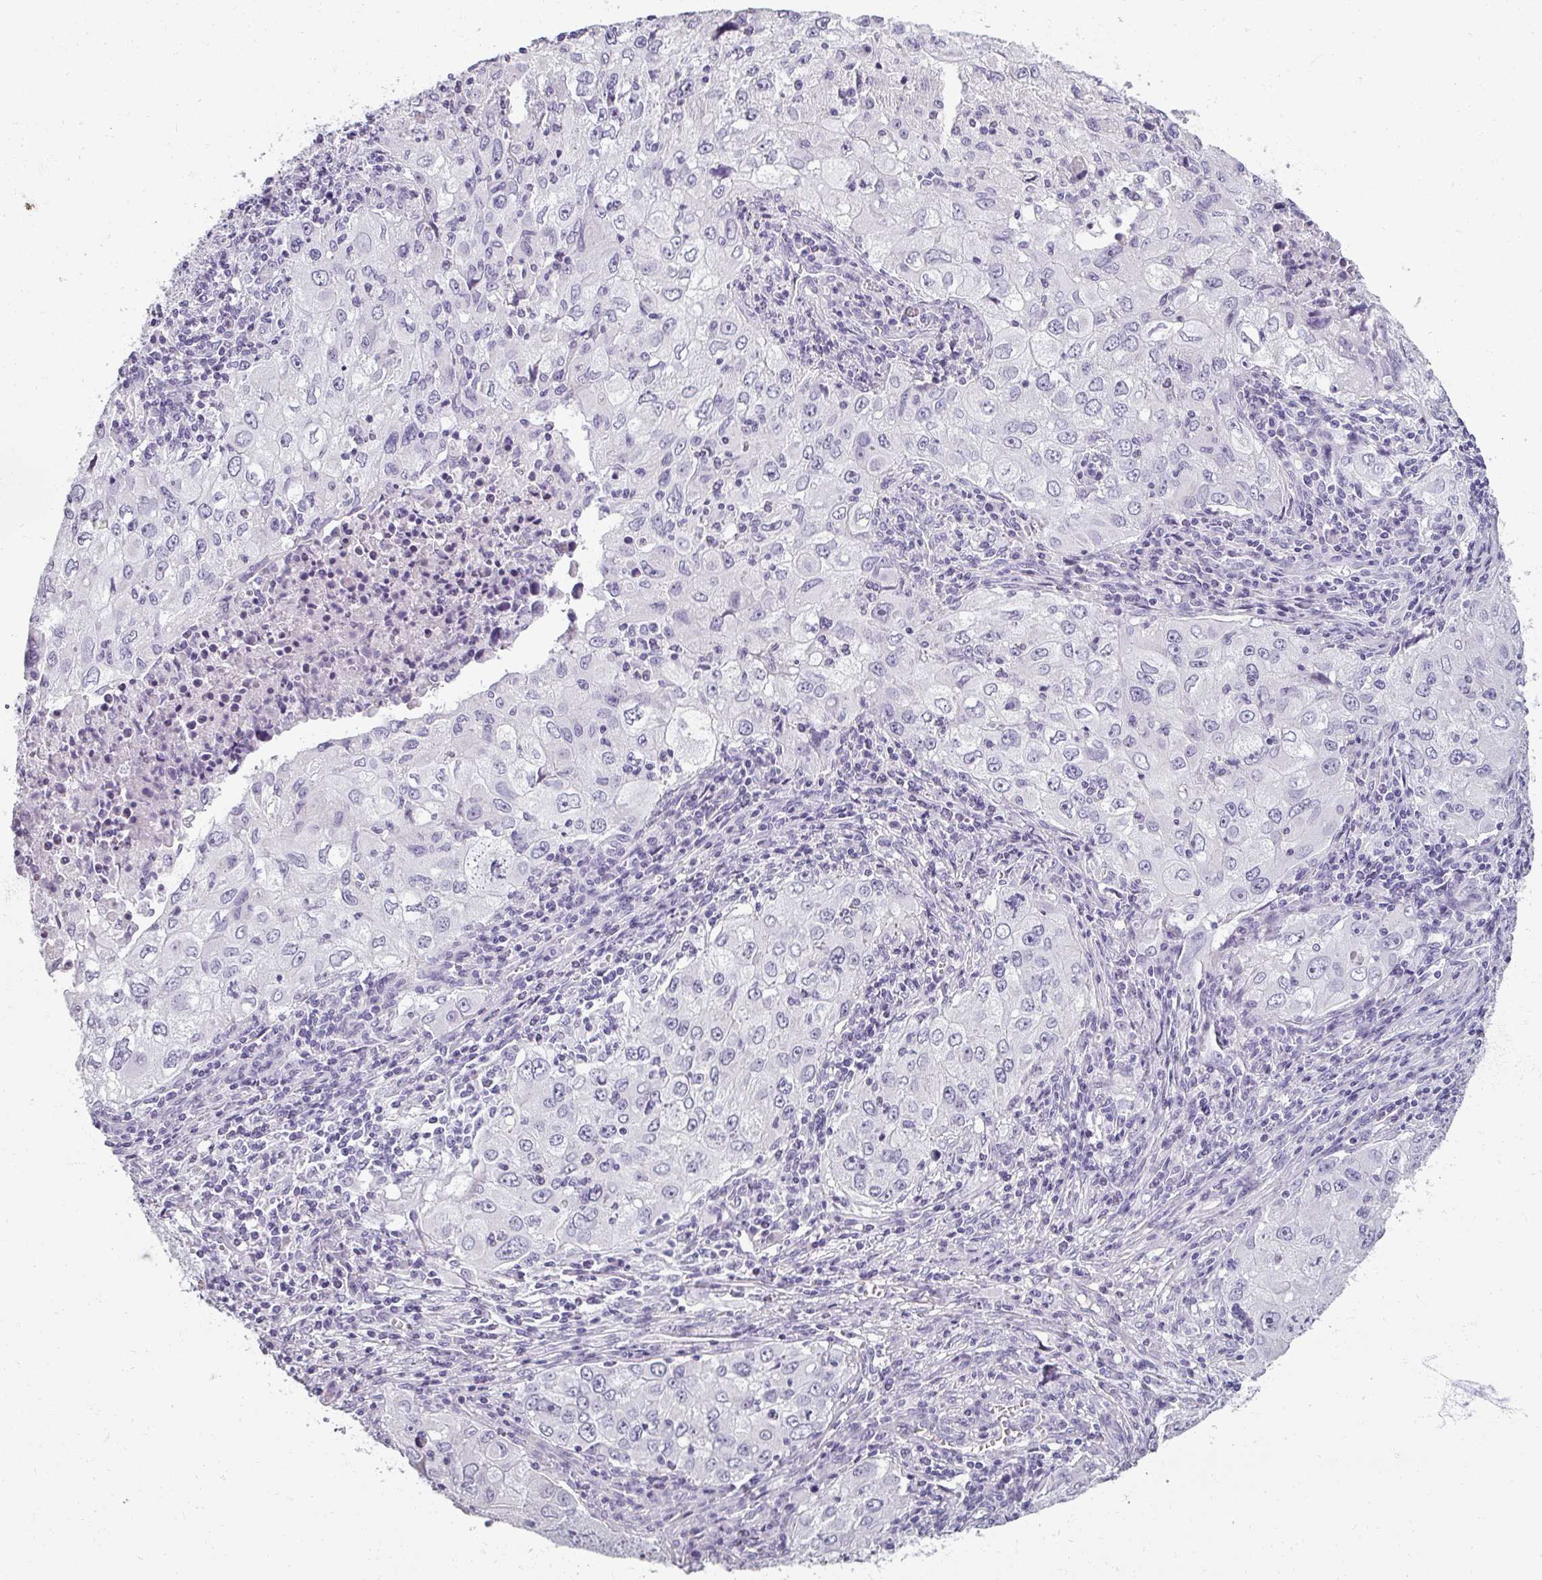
{"staining": {"intensity": "negative", "quantity": "none", "location": "none"}, "tissue": "lung cancer", "cell_type": "Tumor cells", "image_type": "cancer", "snomed": [{"axis": "morphology", "description": "Adenocarcinoma, NOS"}, {"axis": "morphology", "description": "Adenocarcinoma, metastatic, NOS"}, {"axis": "topography", "description": "Lymph node"}, {"axis": "topography", "description": "Lung"}], "caption": "IHC micrograph of human lung cancer stained for a protein (brown), which shows no staining in tumor cells.", "gene": "REG3G", "patient": {"sex": "female", "age": 42}}